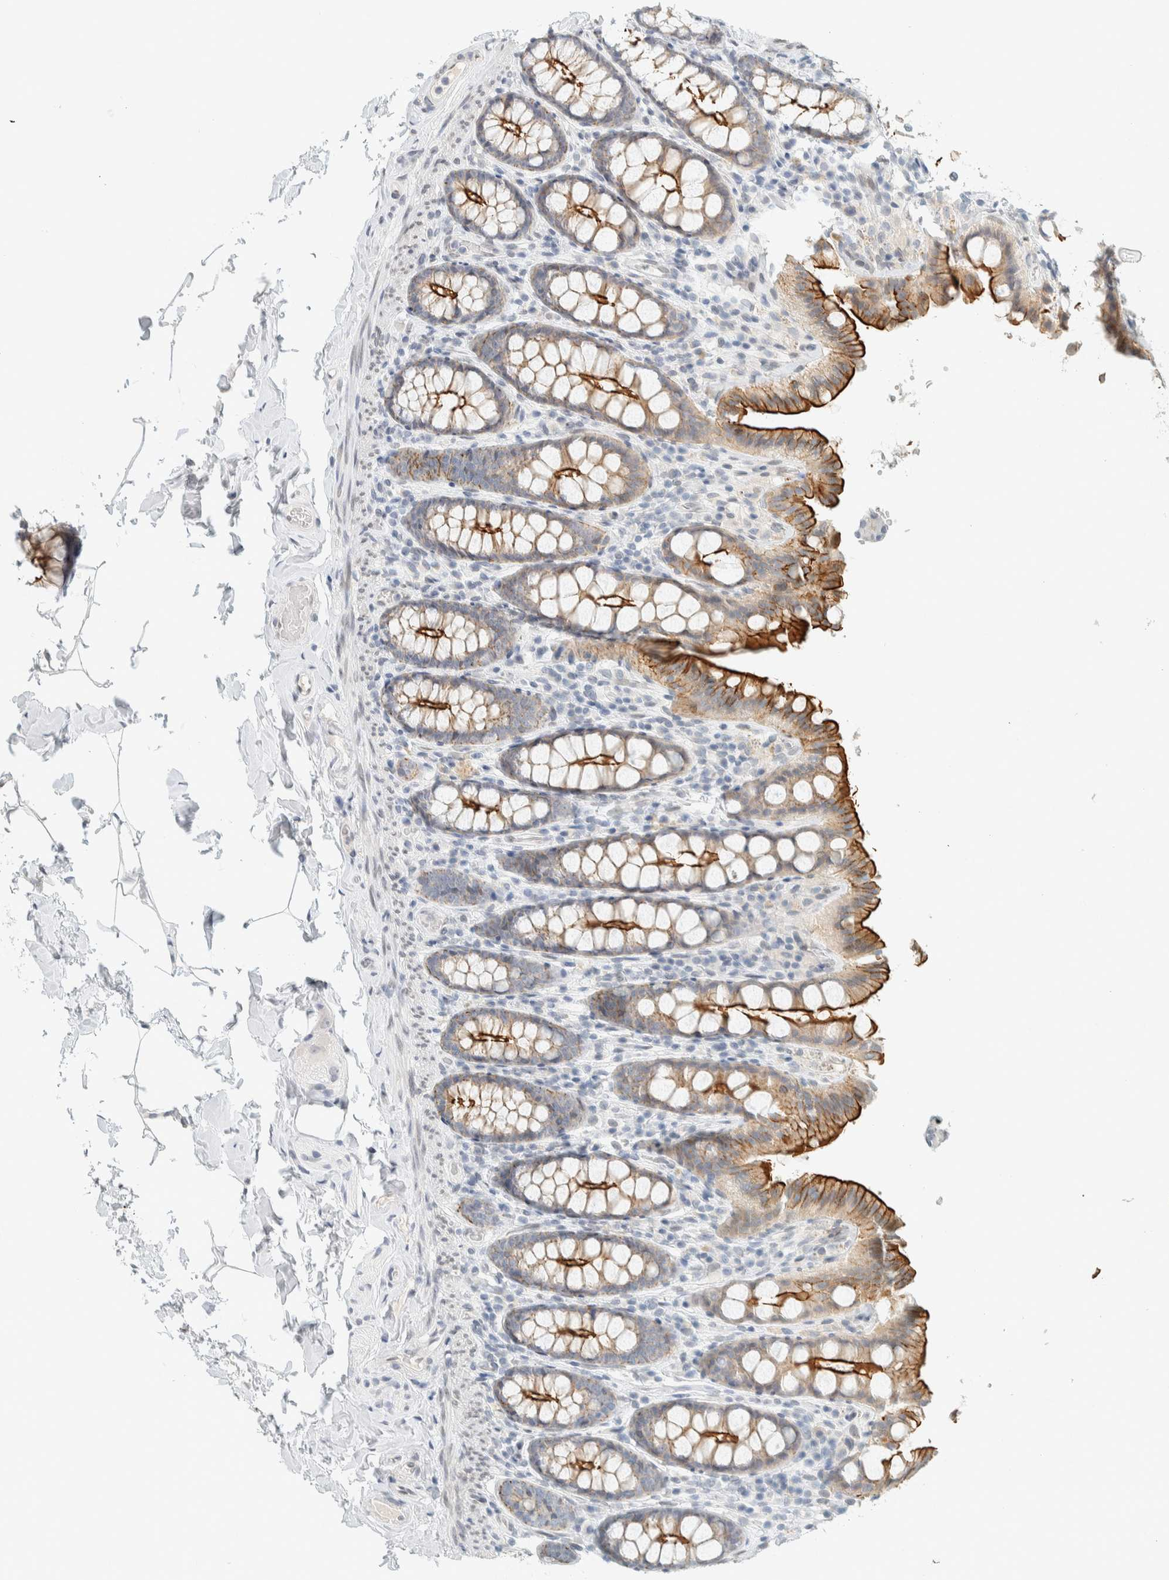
{"staining": {"intensity": "negative", "quantity": "none", "location": "none"}, "tissue": "colon", "cell_type": "Endothelial cells", "image_type": "normal", "snomed": [{"axis": "morphology", "description": "Normal tissue, NOS"}, {"axis": "topography", "description": "Colon"}, {"axis": "topography", "description": "Peripheral nerve tissue"}], "caption": "DAB immunohistochemical staining of unremarkable colon displays no significant staining in endothelial cells.", "gene": "C1QTNF12", "patient": {"sex": "female", "age": 61}}